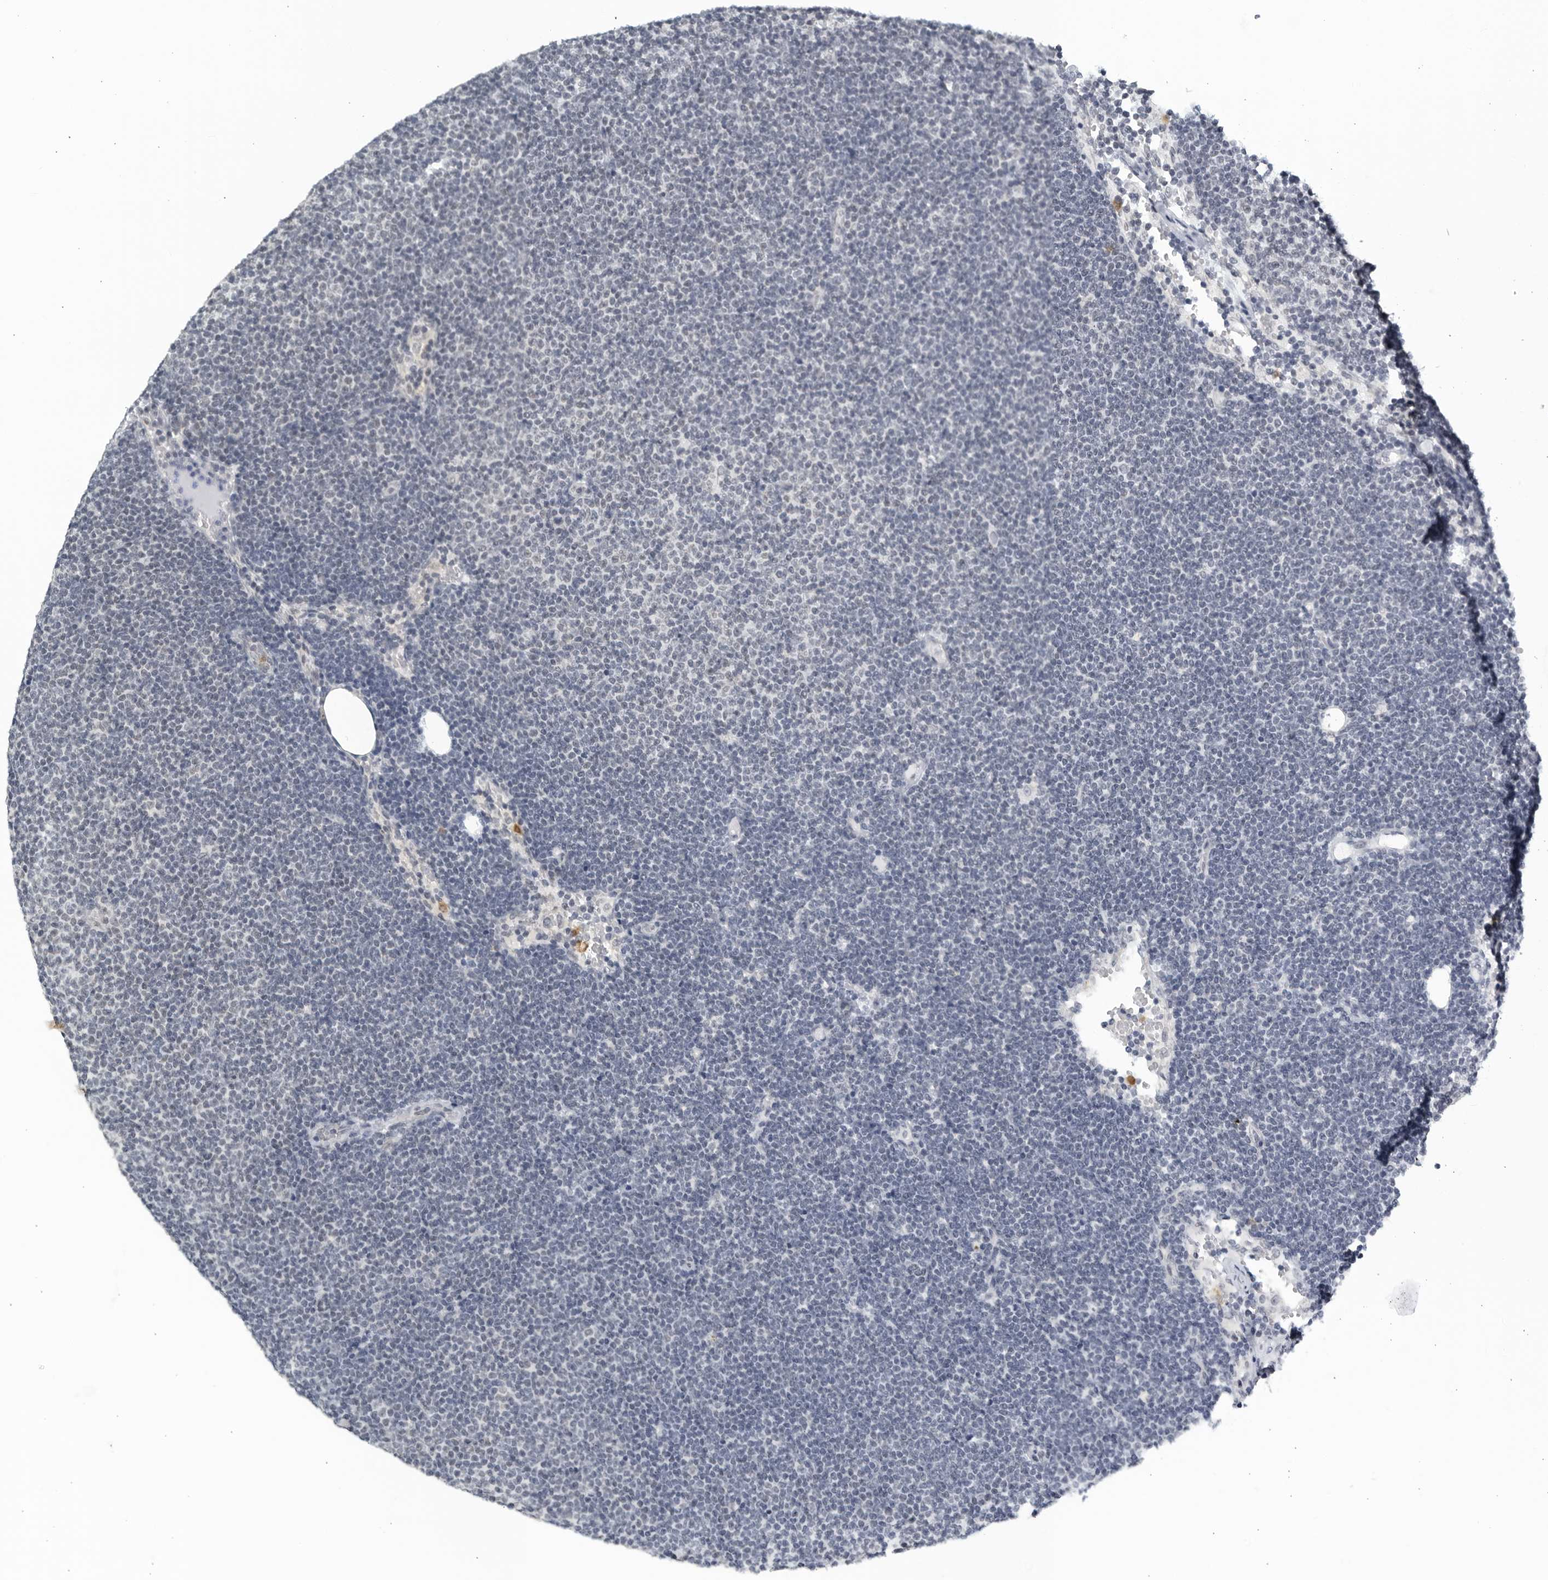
{"staining": {"intensity": "negative", "quantity": "none", "location": "none"}, "tissue": "lymphoma", "cell_type": "Tumor cells", "image_type": "cancer", "snomed": [{"axis": "morphology", "description": "Malignant lymphoma, non-Hodgkin's type, Low grade"}, {"axis": "topography", "description": "Lymph node"}], "caption": "Tumor cells are negative for brown protein staining in malignant lymphoma, non-Hodgkin's type (low-grade).", "gene": "KLK7", "patient": {"sex": "female", "age": 53}}